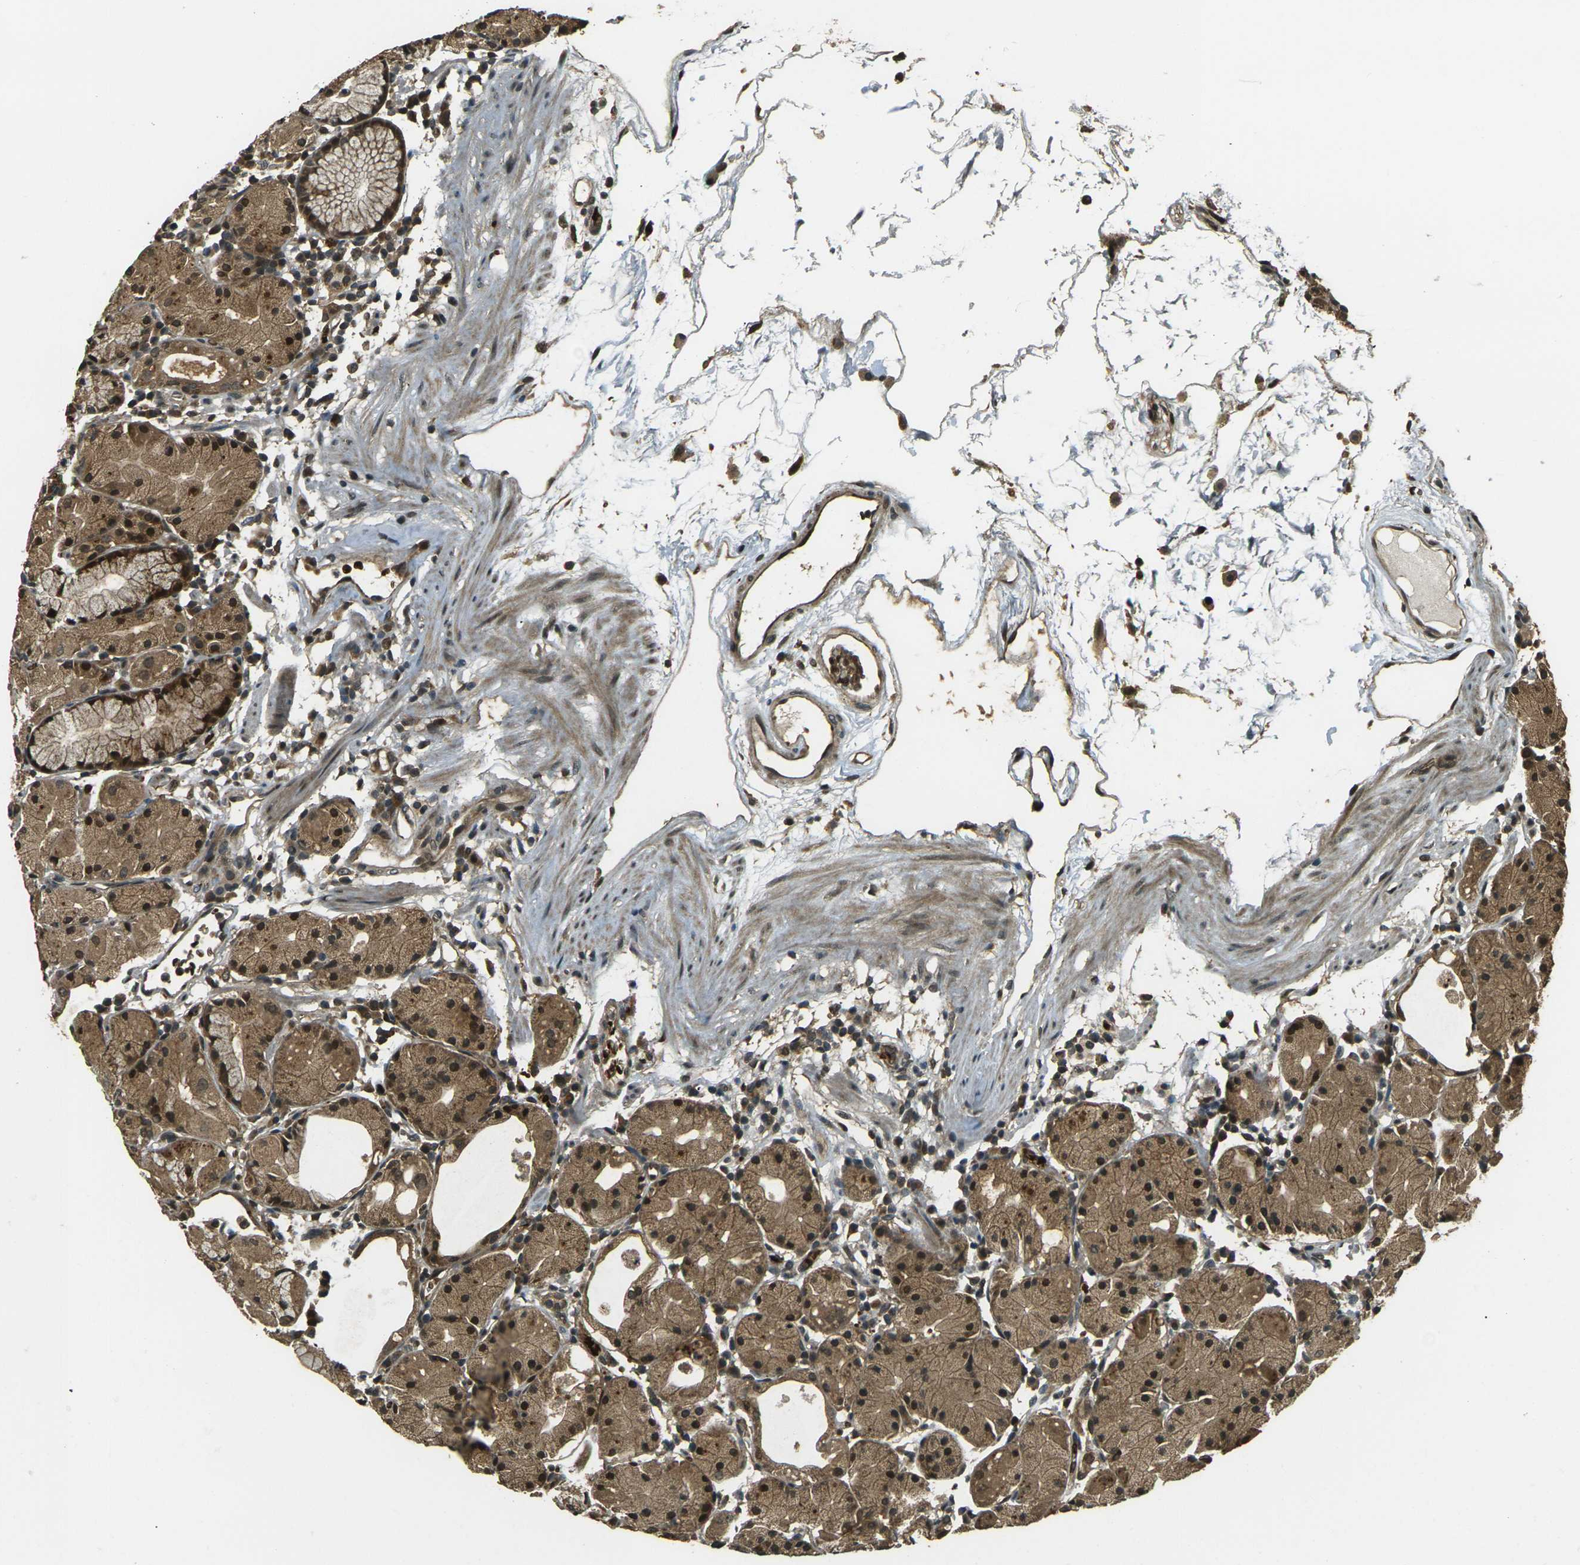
{"staining": {"intensity": "moderate", "quantity": ">75%", "location": "cytoplasmic/membranous,nuclear"}, "tissue": "stomach", "cell_type": "Glandular cells", "image_type": "normal", "snomed": [{"axis": "morphology", "description": "Normal tissue, NOS"}, {"axis": "topography", "description": "Stomach"}, {"axis": "topography", "description": "Stomach, lower"}], "caption": "The image reveals immunohistochemical staining of benign stomach. There is moderate cytoplasmic/membranous,nuclear staining is seen in approximately >75% of glandular cells.", "gene": "TOR1A", "patient": {"sex": "female", "age": 75}}